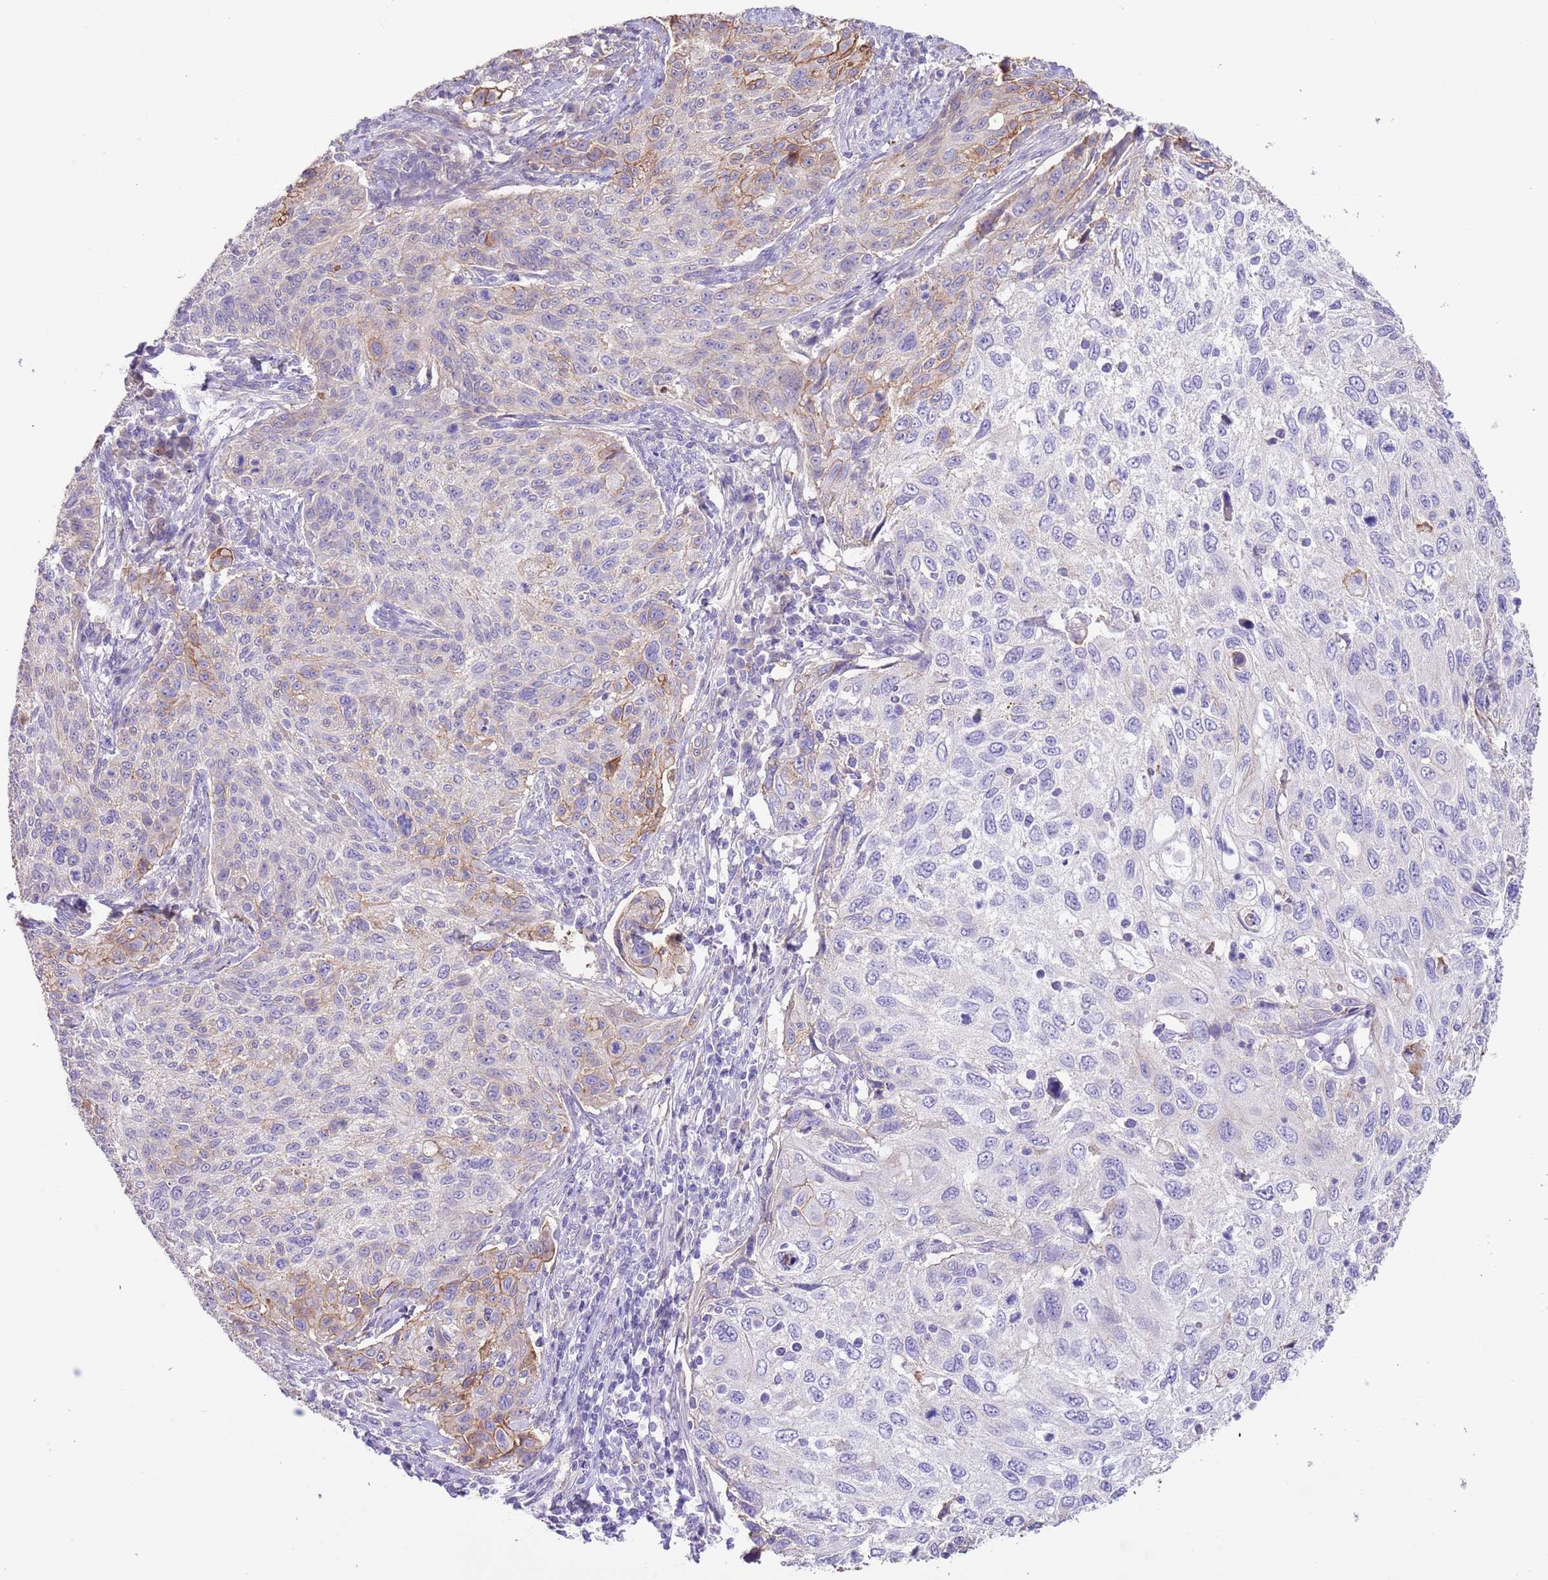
{"staining": {"intensity": "weak", "quantity": "<25%", "location": "cytoplasmic/membranous"}, "tissue": "cervical cancer", "cell_type": "Tumor cells", "image_type": "cancer", "snomed": [{"axis": "morphology", "description": "Squamous cell carcinoma, NOS"}, {"axis": "topography", "description": "Cervix"}], "caption": "Immunohistochemistry of human squamous cell carcinoma (cervical) reveals no expression in tumor cells.", "gene": "IGF1", "patient": {"sex": "female", "age": 70}}